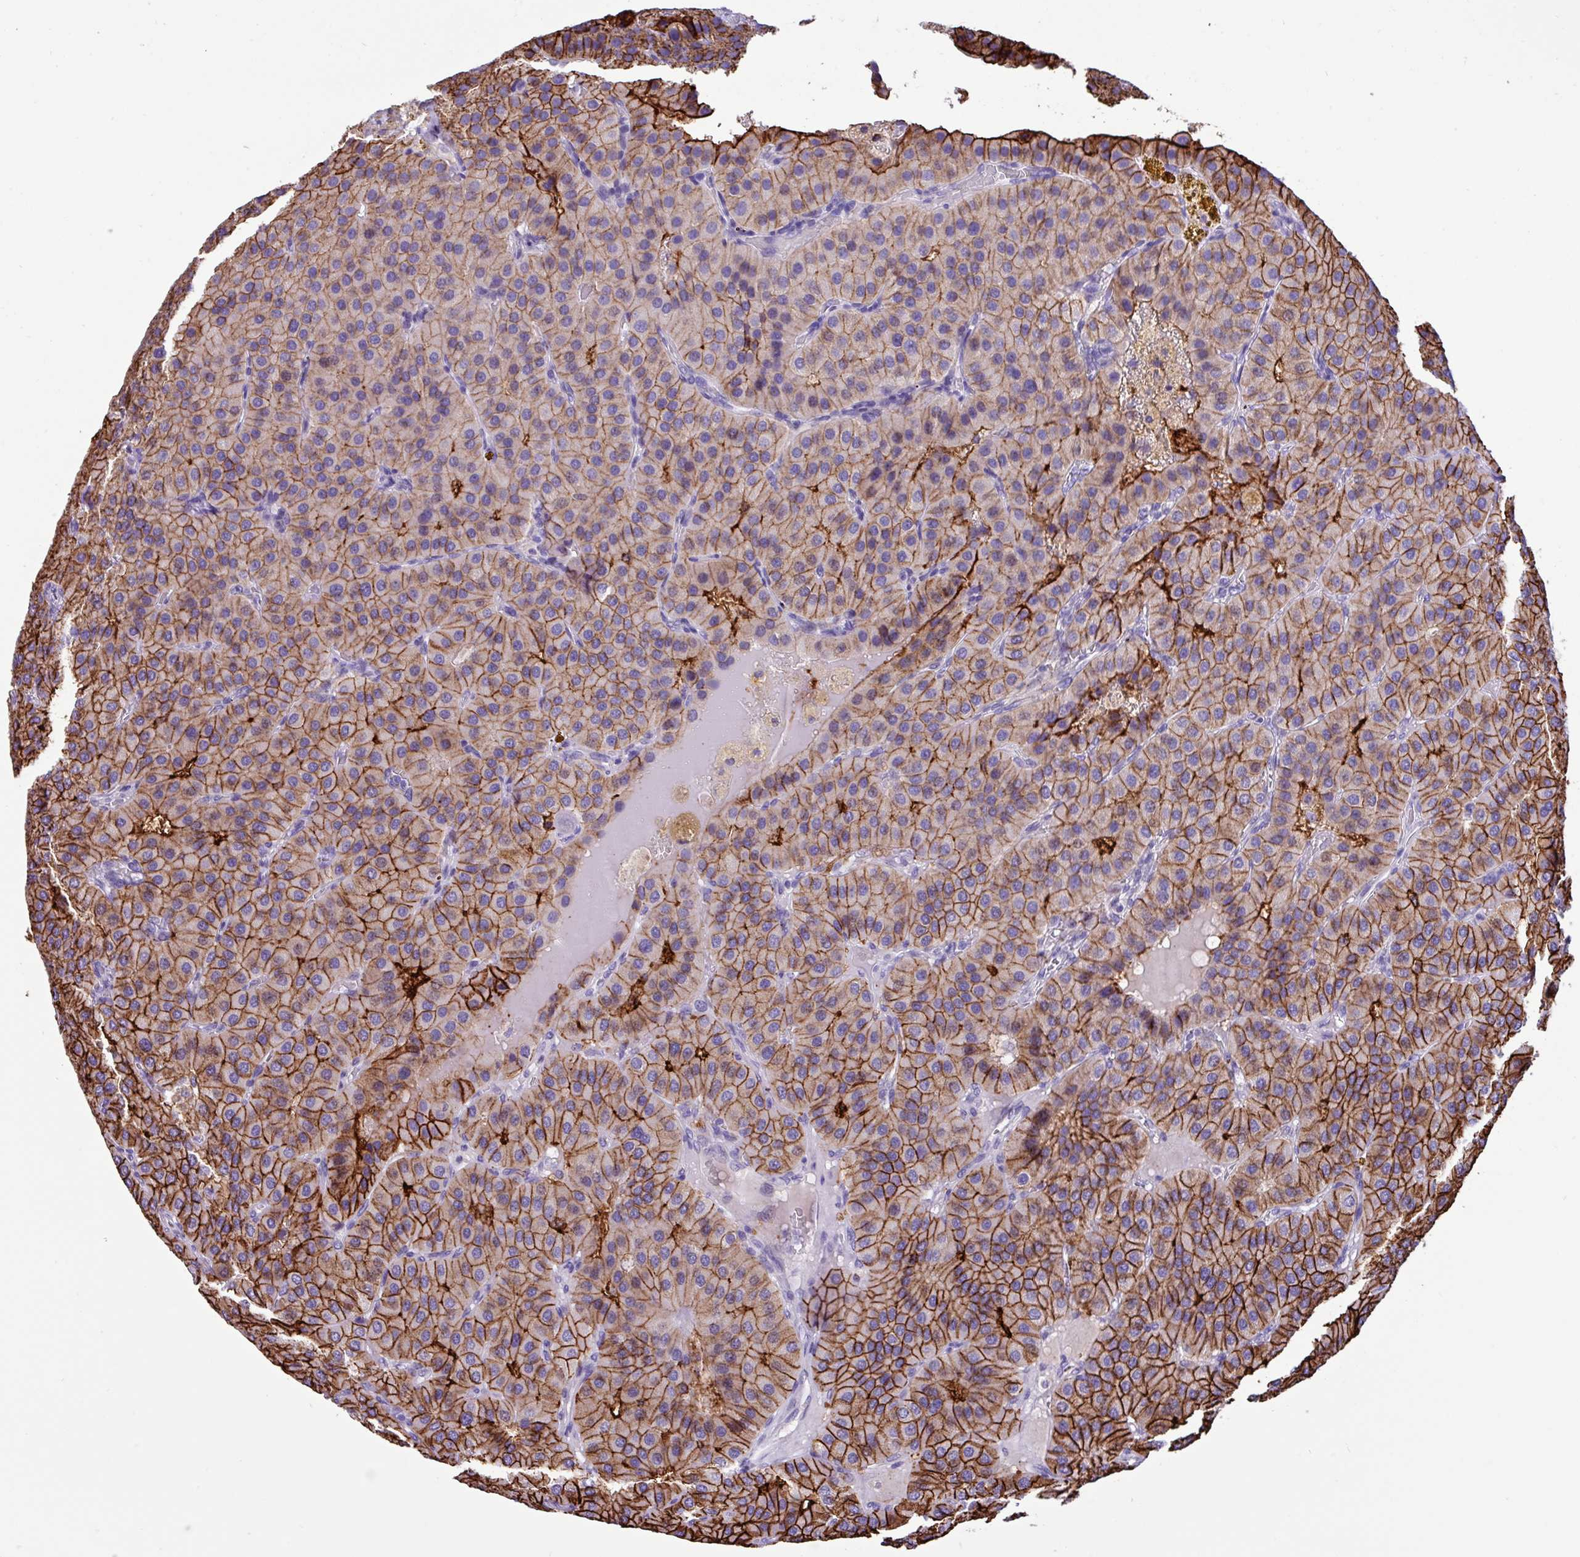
{"staining": {"intensity": "strong", "quantity": ">75%", "location": "cytoplasmic/membranous"}, "tissue": "parathyroid gland", "cell_type": "Glandular cells", "image_type": "normal", "snomed": [{"axis": "morphology", "description": "Normal tissue, NOS"}, {"axis": "morphology", "description": "Adenoma, NOS"}, {"axis": "topography", "description": "Parathyroid gland"}], "caption": "Immunohistochemical staining of normal parathyroid gland reveals >75% levels of strong cytoplasmic/membranous protein staining in about >75% of glandular cells.", "gene": "EPCAM", "patient": {"sex": "female", "age": 86}}